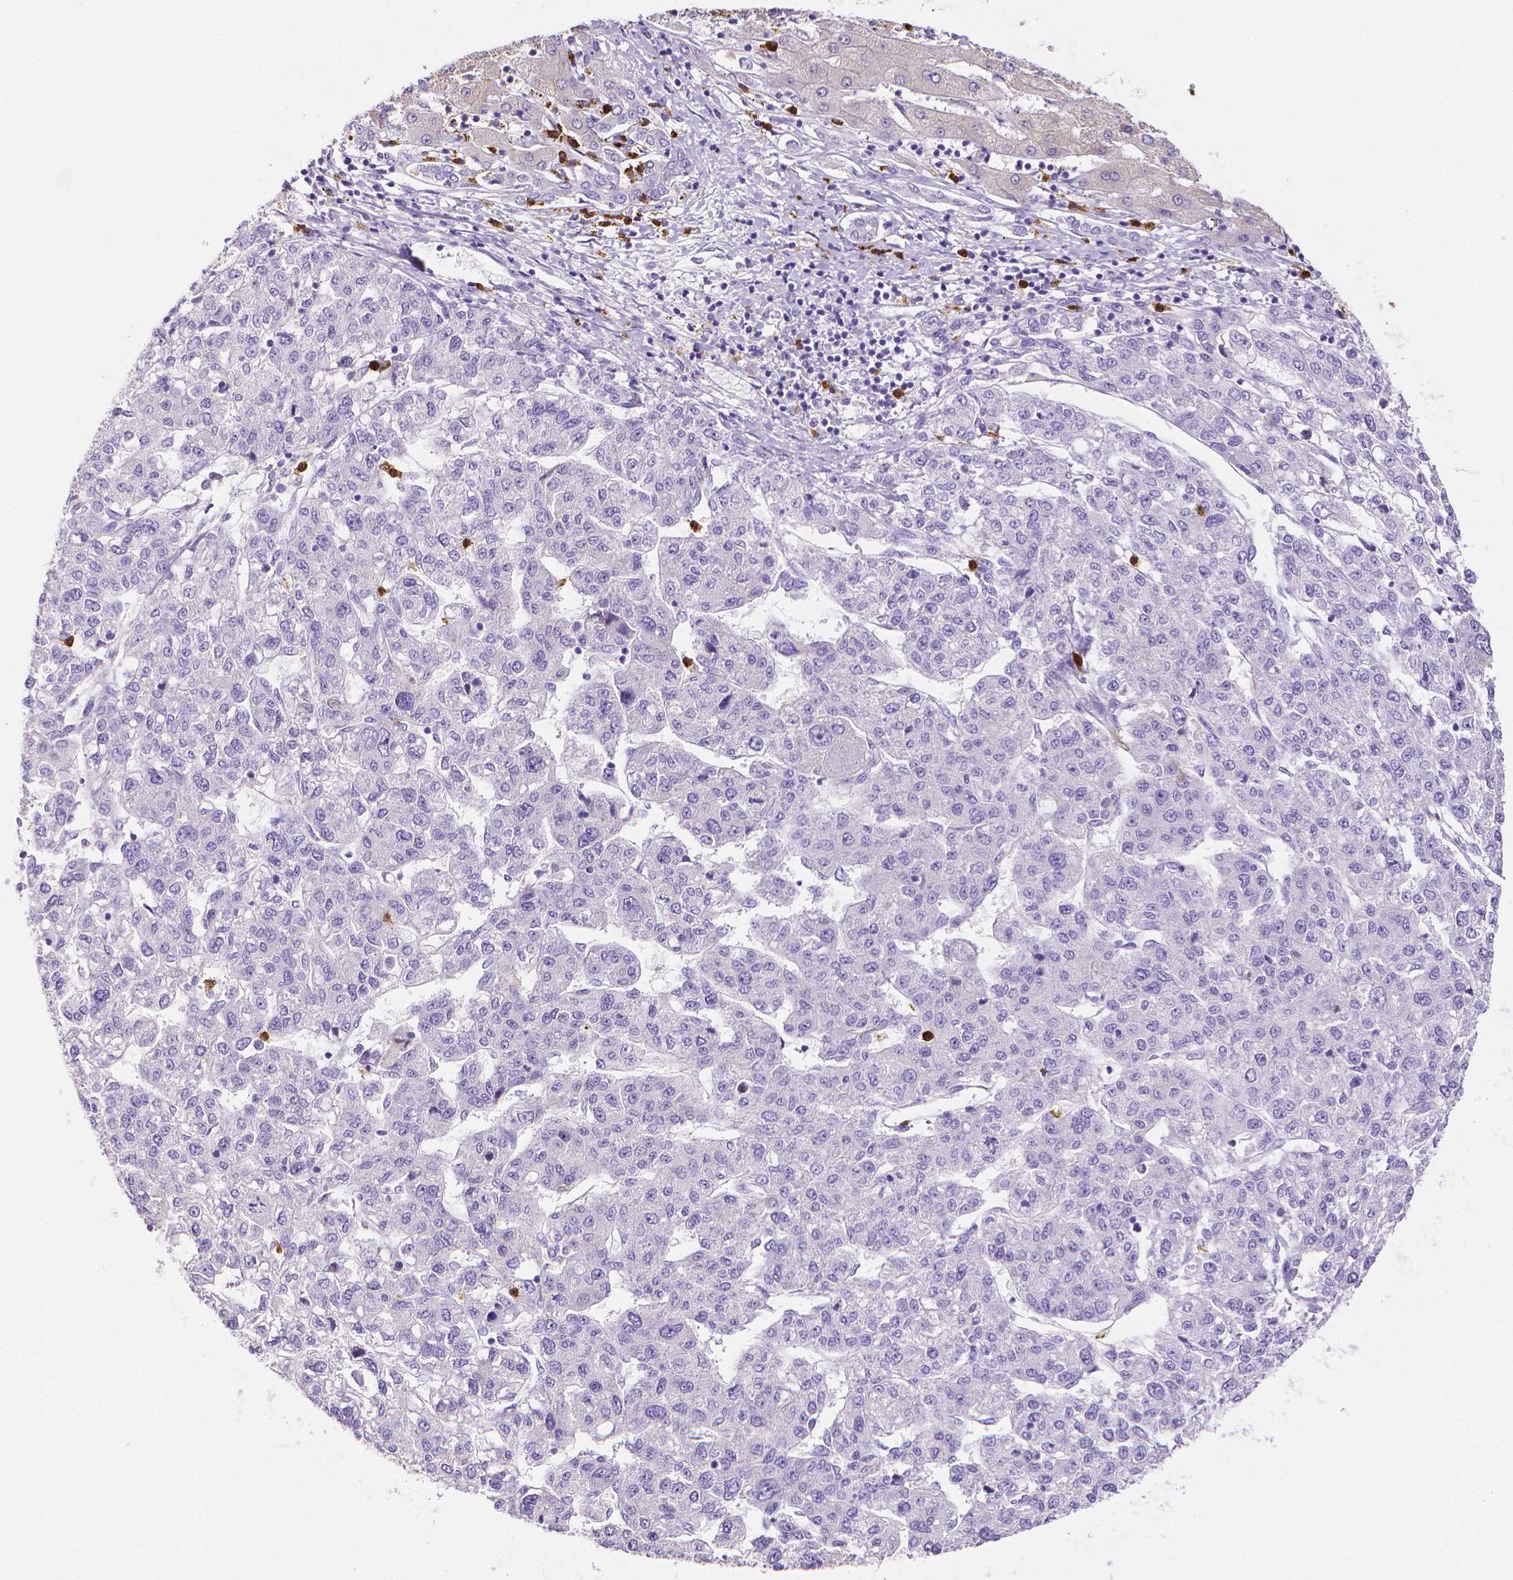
{"staining": {"intensity": "negative", "quantity": "none", "location": "none"}, "tissue": "liver cancer", "cell_type": "Tumor cells", "image_type": "cancer", "snomed": [{"axis": "morphology", "description": "Carcinoma, Hepatocellular, NOS"}, {"axis": "topography", "description": "Liver"}], "caption": "Immunohistochemistry of liver cancer (hepatocellular carcinoma) exhibits no expression in tumor cells.", "gene": "MMP9", "patient": {"sex": "male", "age": 56}}